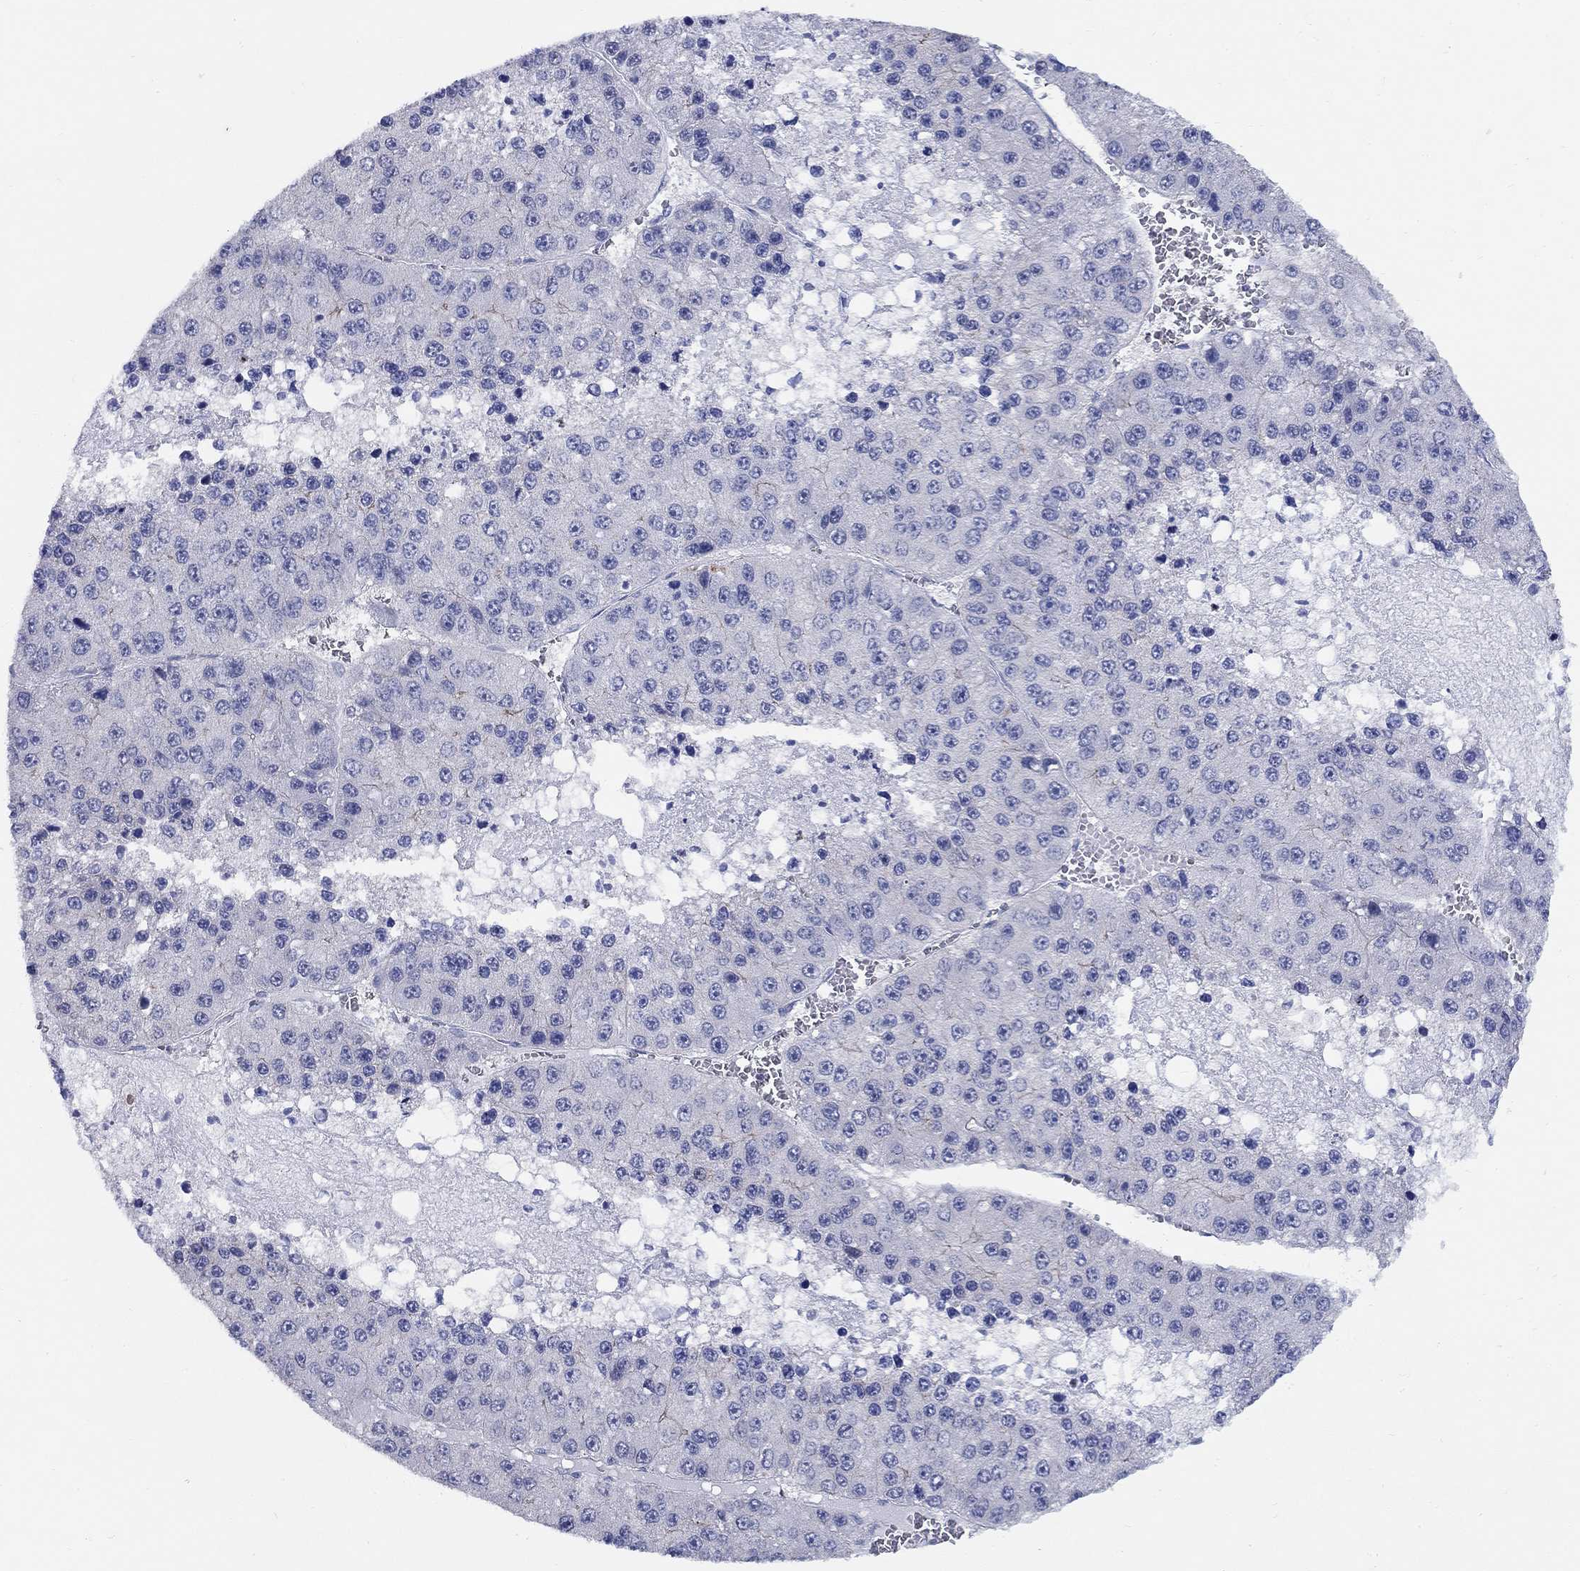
{"staining": {"intensity": "negative", "quantity": "none", "location": "none"}, "tissue": "liver cancer", "cell_type": "Tumor cells", "image_type": "cancer", "snomed": [{"axis": "morphology", "description": "Carcinoma, Hepatocellular, NOS"}, {"axis": "topography", "description": "Liver"}], "caption": "Liver cancer (hepatocellular carcinoma) was stained to show a protein in brown. There is no significant expression in tumor cells.", "gene": "RAP1GAP", "patient": {"sex": "female", "age": 73}}